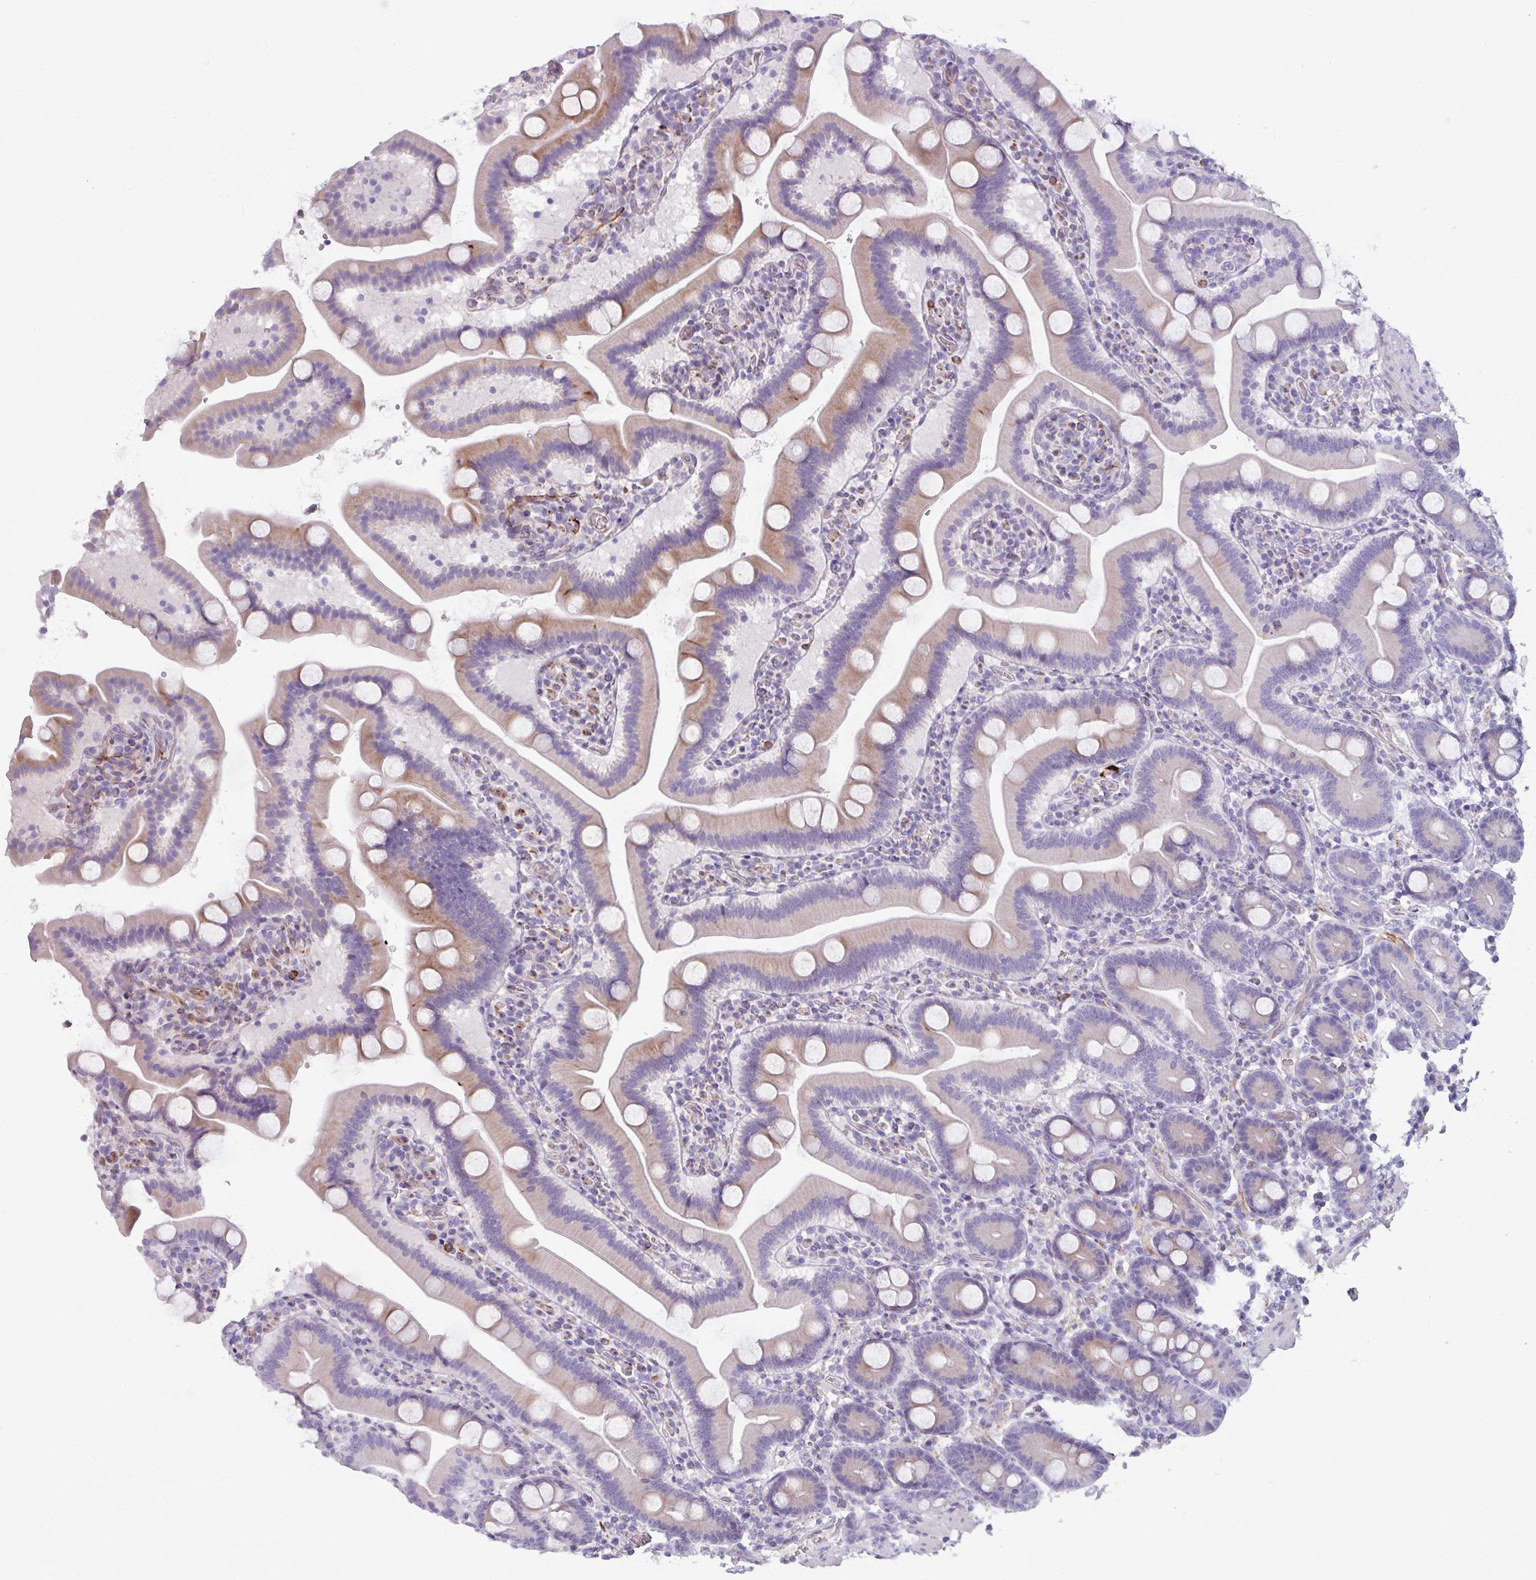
{"staining": {"intensity": "moderate", "quantity": "<25%", "location": "cytoplasmic/membranous"}, "tissue": "duodenum", "cell_type": "Glandular cells", "image_type": "normal", "snomed": [{"axis": "morphology", "description": "Normal tissue, NOS"}, {"axis": "topography", "description": "Duodenum"}], "caption": "Immunohistochemical staining of normal human duodenum demonstrates moderate cytoplasmic/membranous protein staining in approximately <25% of glandular cells.", "gene": "ADGRE1", "patient": {"sex": "male", "age": 55}}